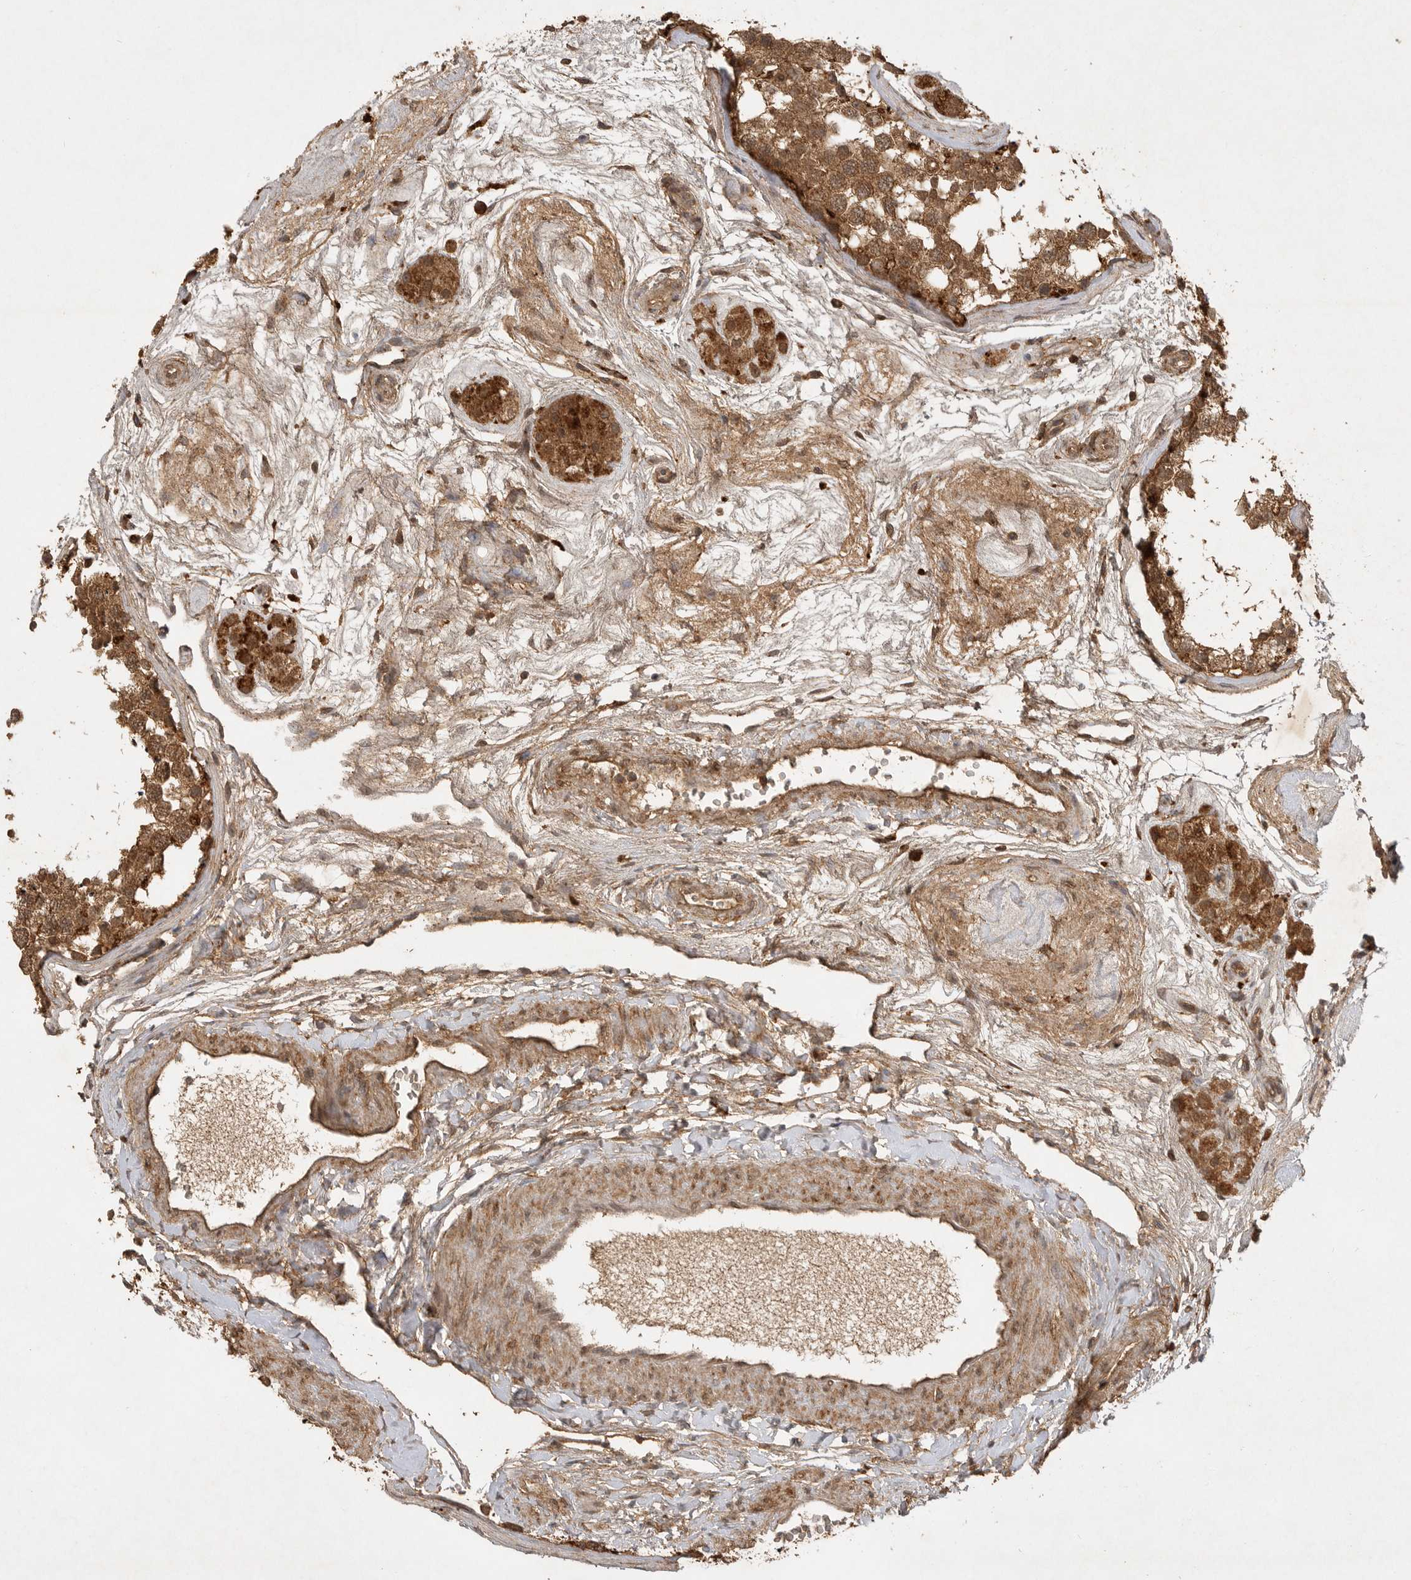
{"staining": {"intensity": "moderate", "quantity": ">75%", "location": "nuclear"}, "tissue": "testis", "cell_type": "Cells in seminiferous ducts", "image_type": "normal", "snomed": [{"axis": "morphology", "description": "Normal tissue, NOS"}, {"axis": "topography", "description": "Testis"}], "caption": "IHC staining of benign testis, which demonstrates medium levels of moderate nuclear expression in approximately >75% of cells in seminiferous ducts indicating moderate nuclear protein positivity. The staining was performed using DAB (brown) for protein detection and nuclei were counterstained in hematoxylin (blue).", "gene": "ICOSLG", "patient": {"sex": "male", "age": 56}}